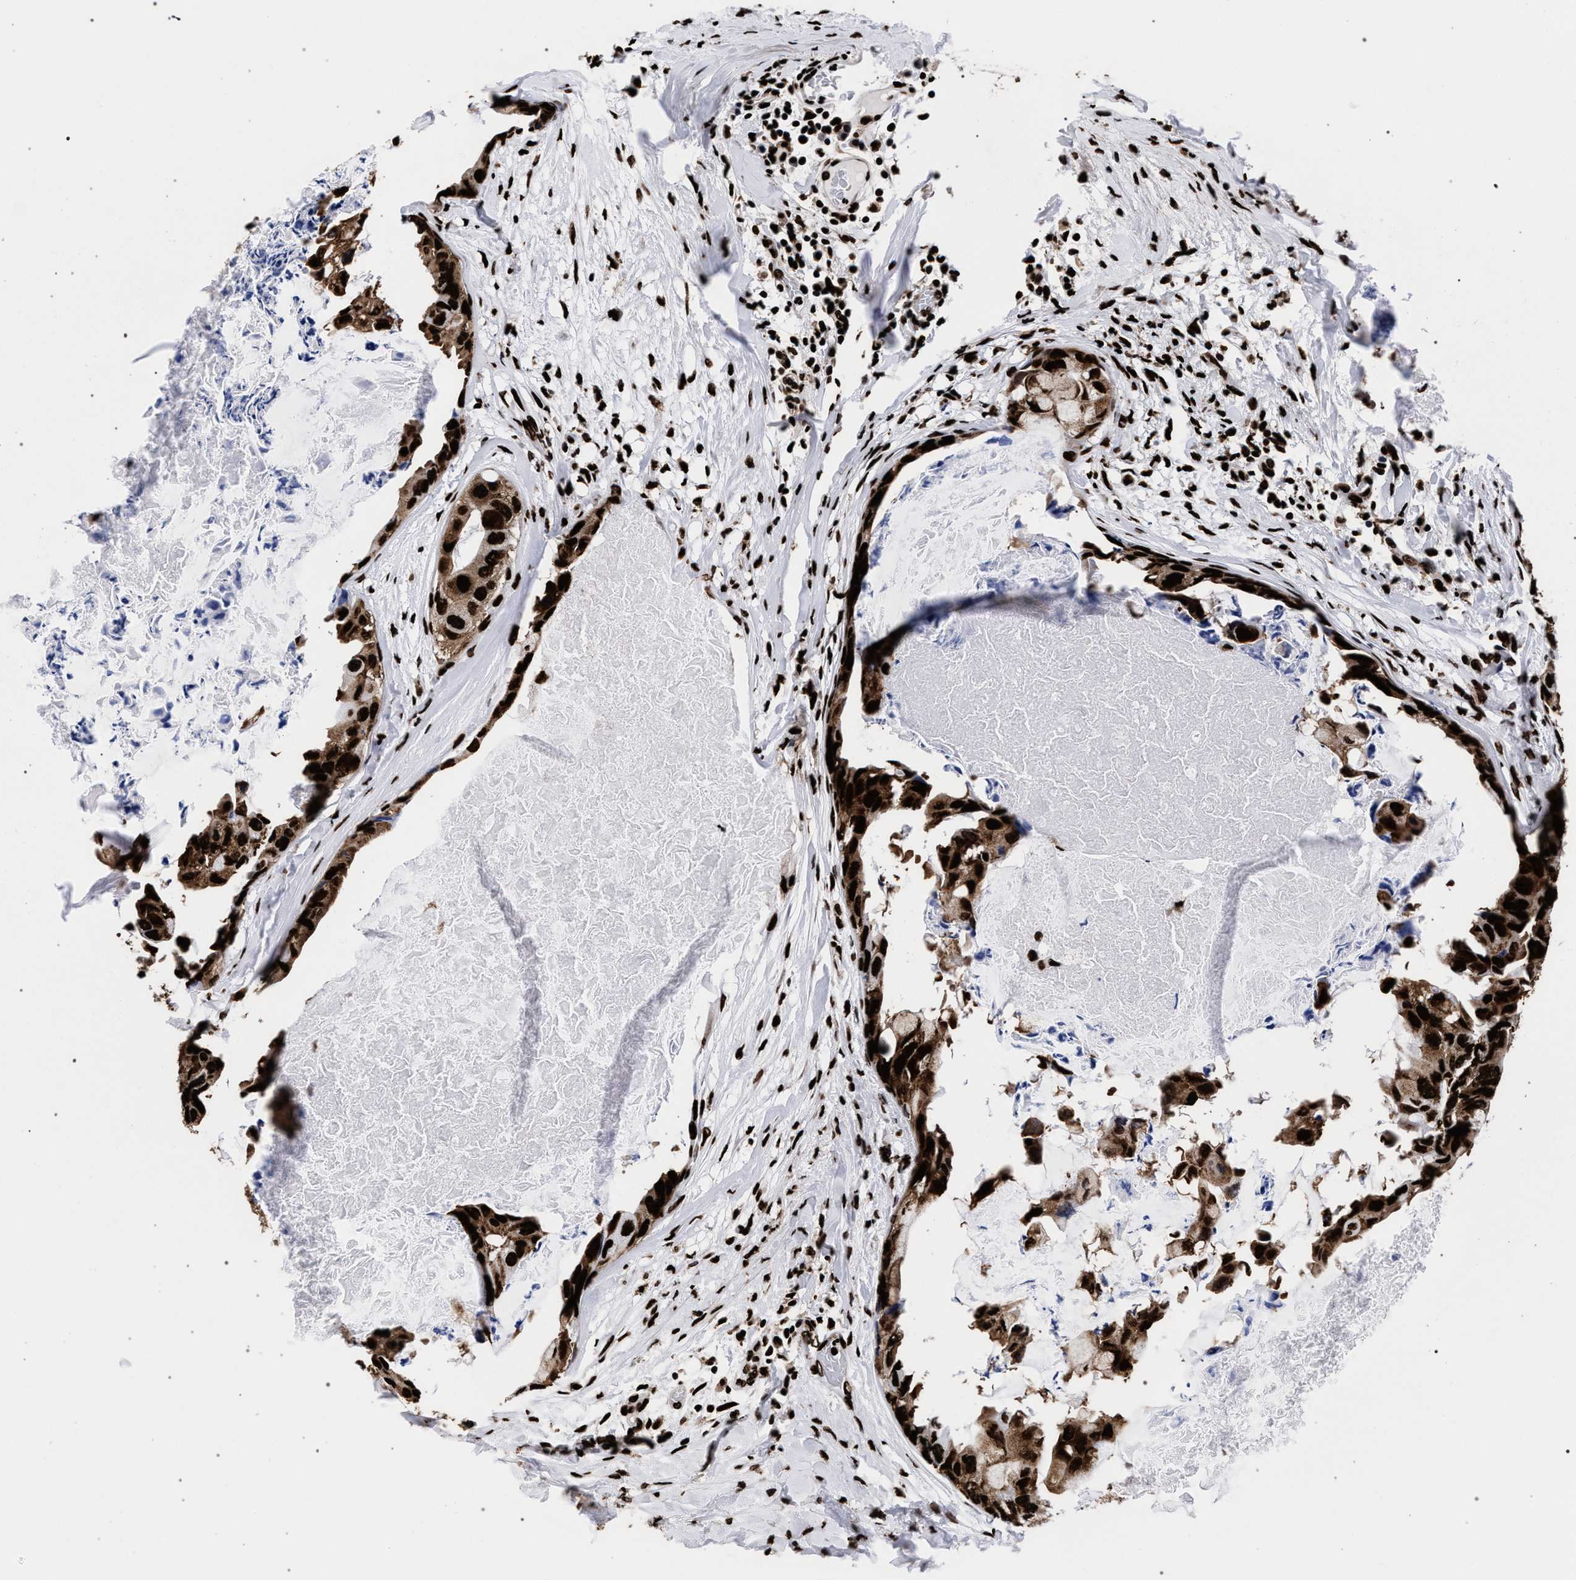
{"staining": {"intensity": "strong", "quantity": ">75%", "location": "cytoplasmic/membranous,nuclear"}, "tissue": "breast cancer", "cell_type": "Tumor cells", "image_type": "cancer", "snomed": [{"axis": "morphology", "description": "Duct carcinoma"}, {"axis": "topography", "description": "Breast"}], "caption": "Breast cancer tissue reveals strong cytoplasmic/membranous and nuclear staining in about >75% of tumor cells", "gene": "HNRNPA1", "patient": {"sex": "female", "age": 40}}